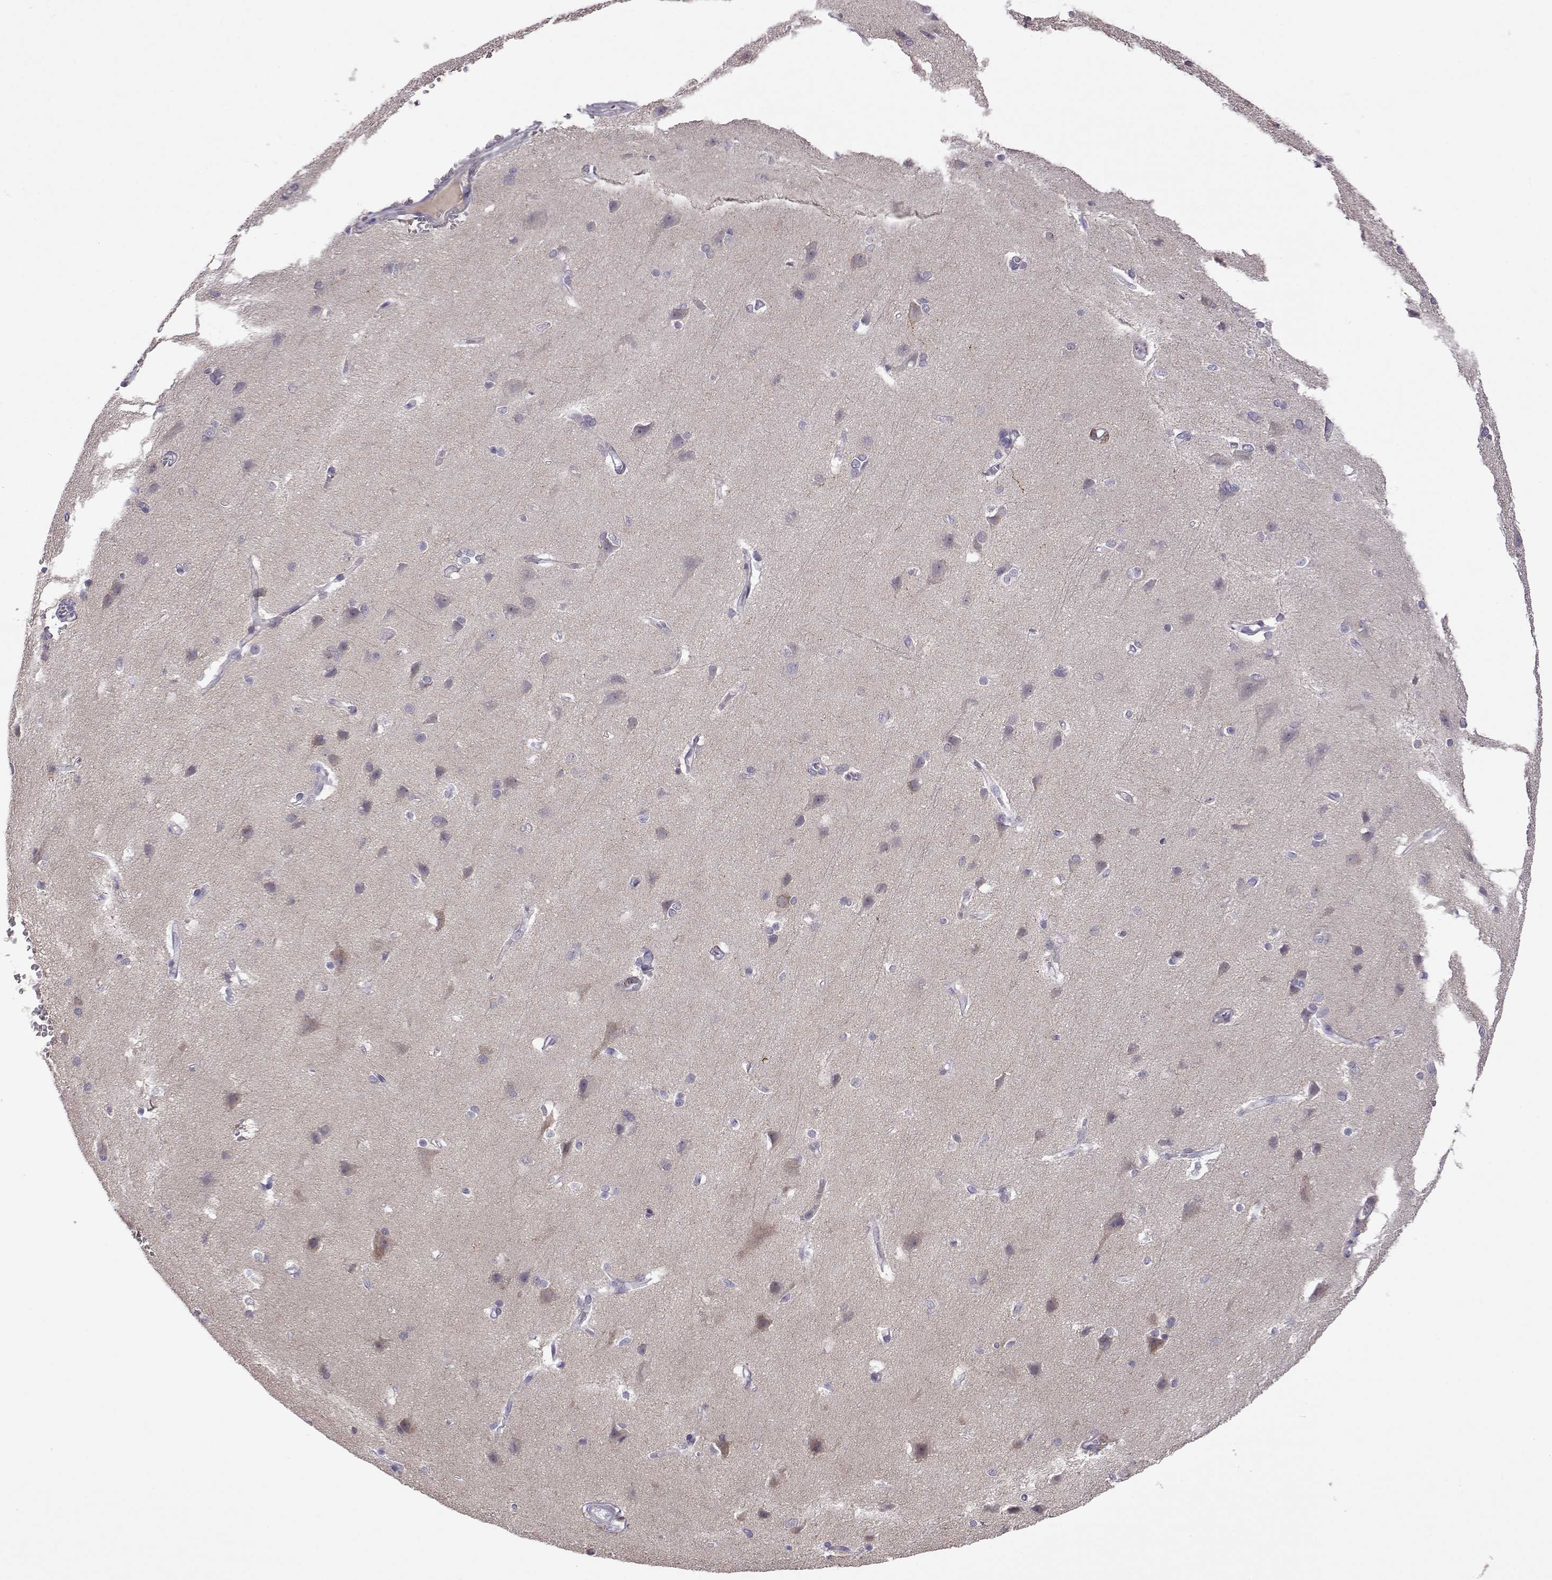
{"staining": {"intensity": "negative", "quantity": "none", "location": "none"}, "tissue": "cerebral cortex", "cell_type": "Endothelial cells", "image_type": "normal", "snomed": [{"axis": "morphology", "description": "Normal tissue, NOS"}, {"axis": "topography", "description": "Cerebral cortex"}], "caption": "Immunohistochemistry of normal human cerebral cortex exhibits no staining in endothelial cells.", "gene": "VGF", "patient": {"sex": "male", "age": 37}}